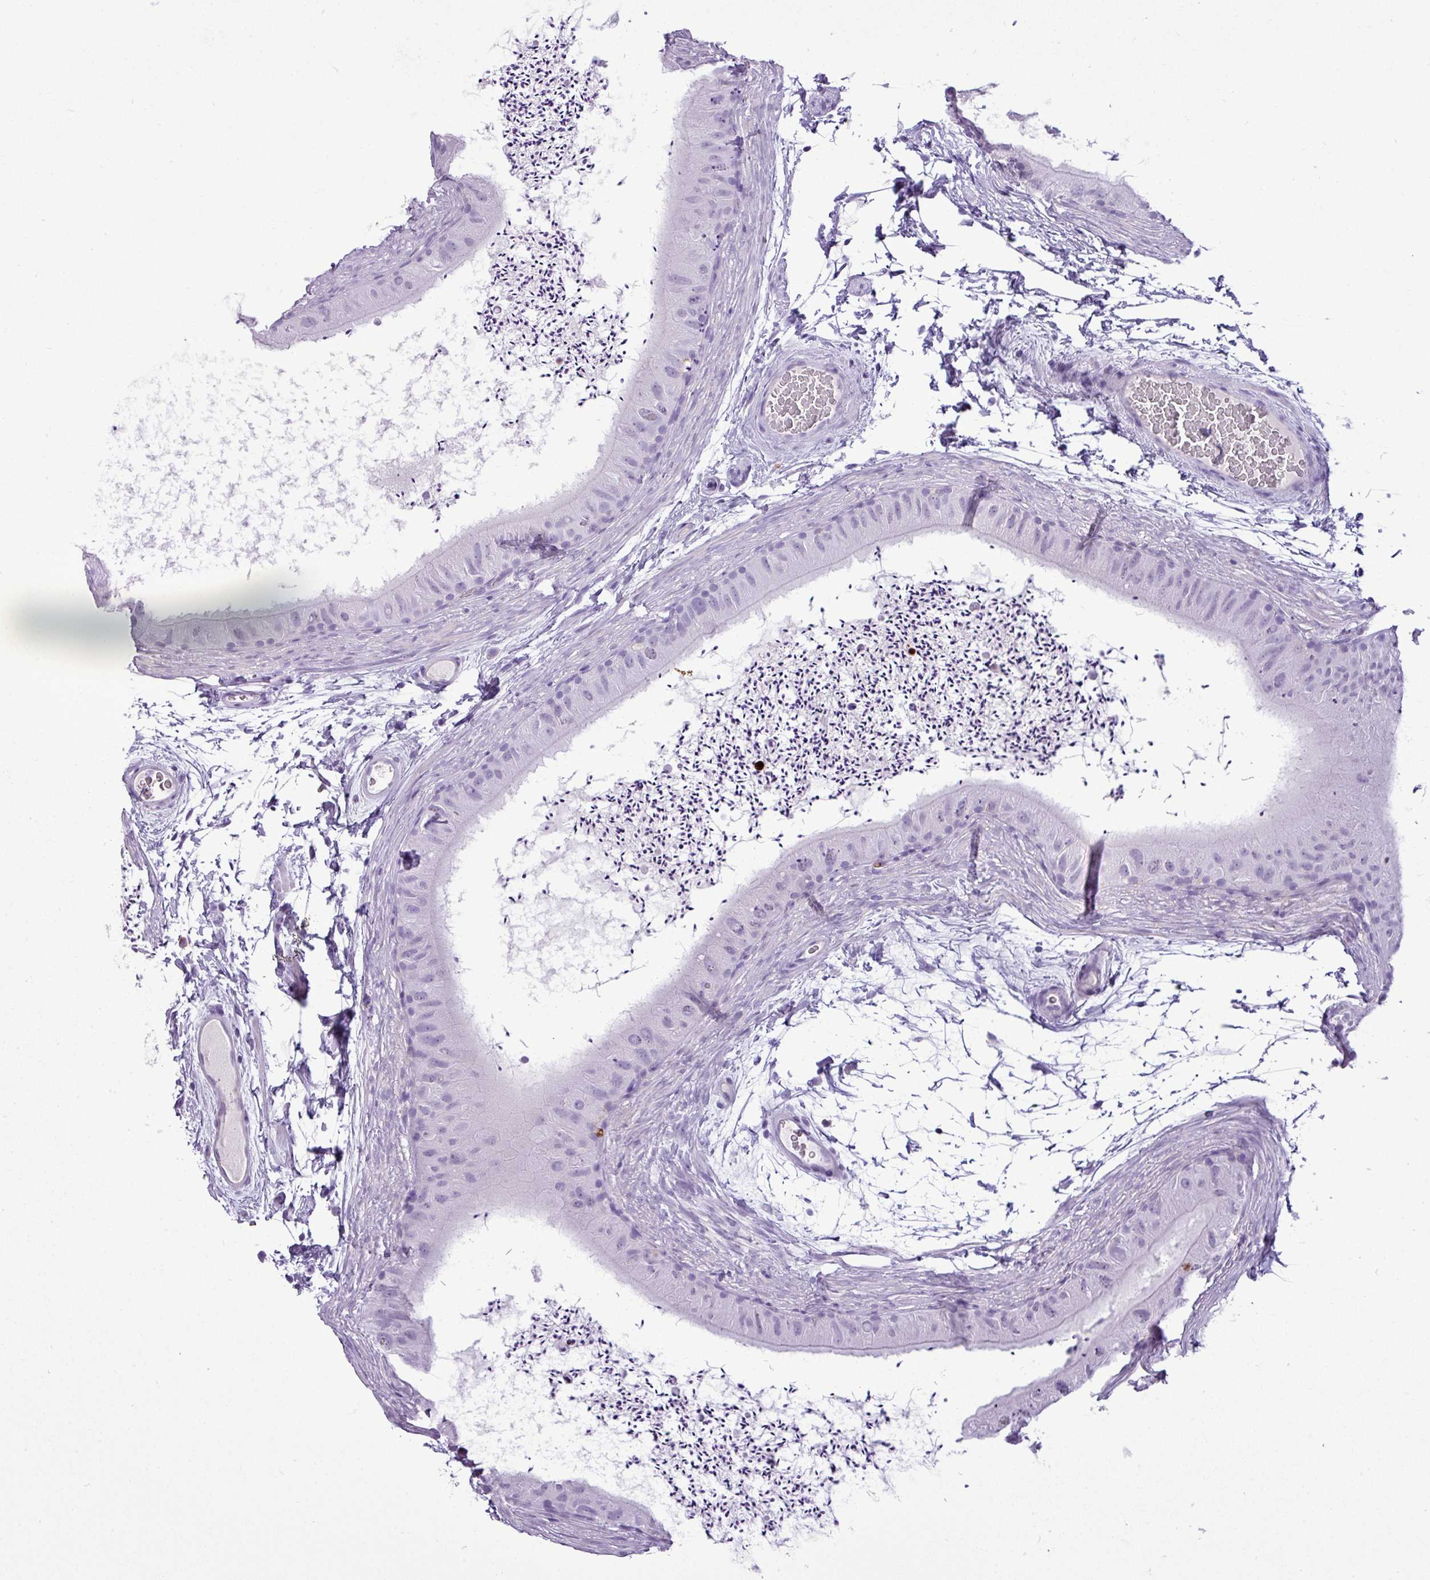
{"staining": {"intensity": "negative", "quantity": "none", "location": "none"}, "tissue": "epididymis", "cell_type": "Glandular cells", "image_type": "normal", "snomed": [{"axis": "morphology", "description": "Normal tissue, NOS"}, {"axis": "topography", "description": "Epididymis"}], "caption": "This is a micrograph of IHC staining of unremarkable epididymis, which shows no staining in glandular cells.", "gene": "RBMXL2", "patient": {"sex": "male", "age": 50}}